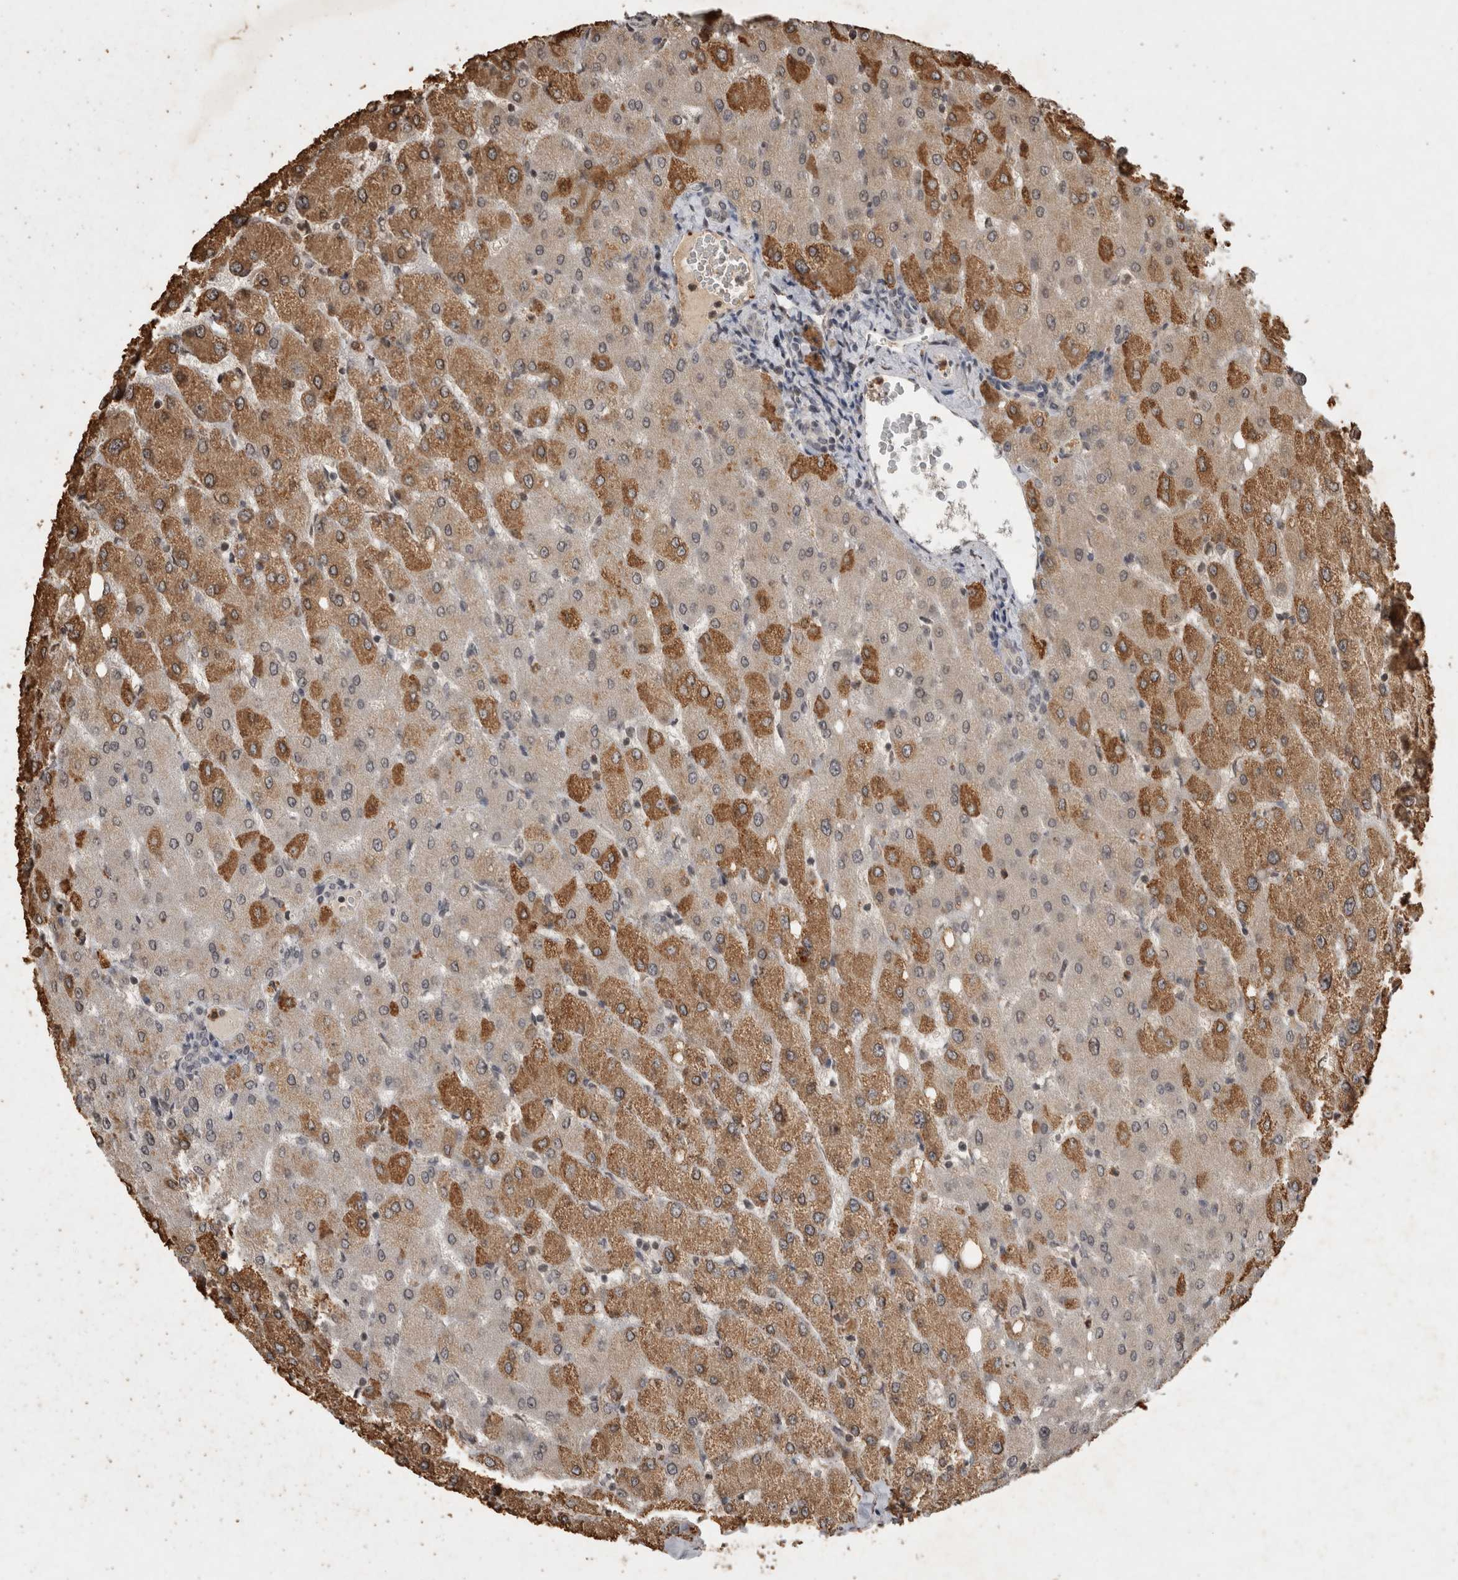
{"staining": {"intensity": "negative", "quantity": "none", "location": "none"}, "tissue": "liver", "cell_type": "Cholangiocytes", "image_type": "normal", "snomed": [{"axis": "morphology", "description": "Normal tissue, NOS"}, {"axis": "topography", "description": "Liver"}], "caption": "DAB (3,3'-diaminobenzidine) immunohistochemical staining of normal liver exhibits no significant expression in cholangiocytes.", "gene": "HRK", "patient": {"sex": "female", "age": 54}}